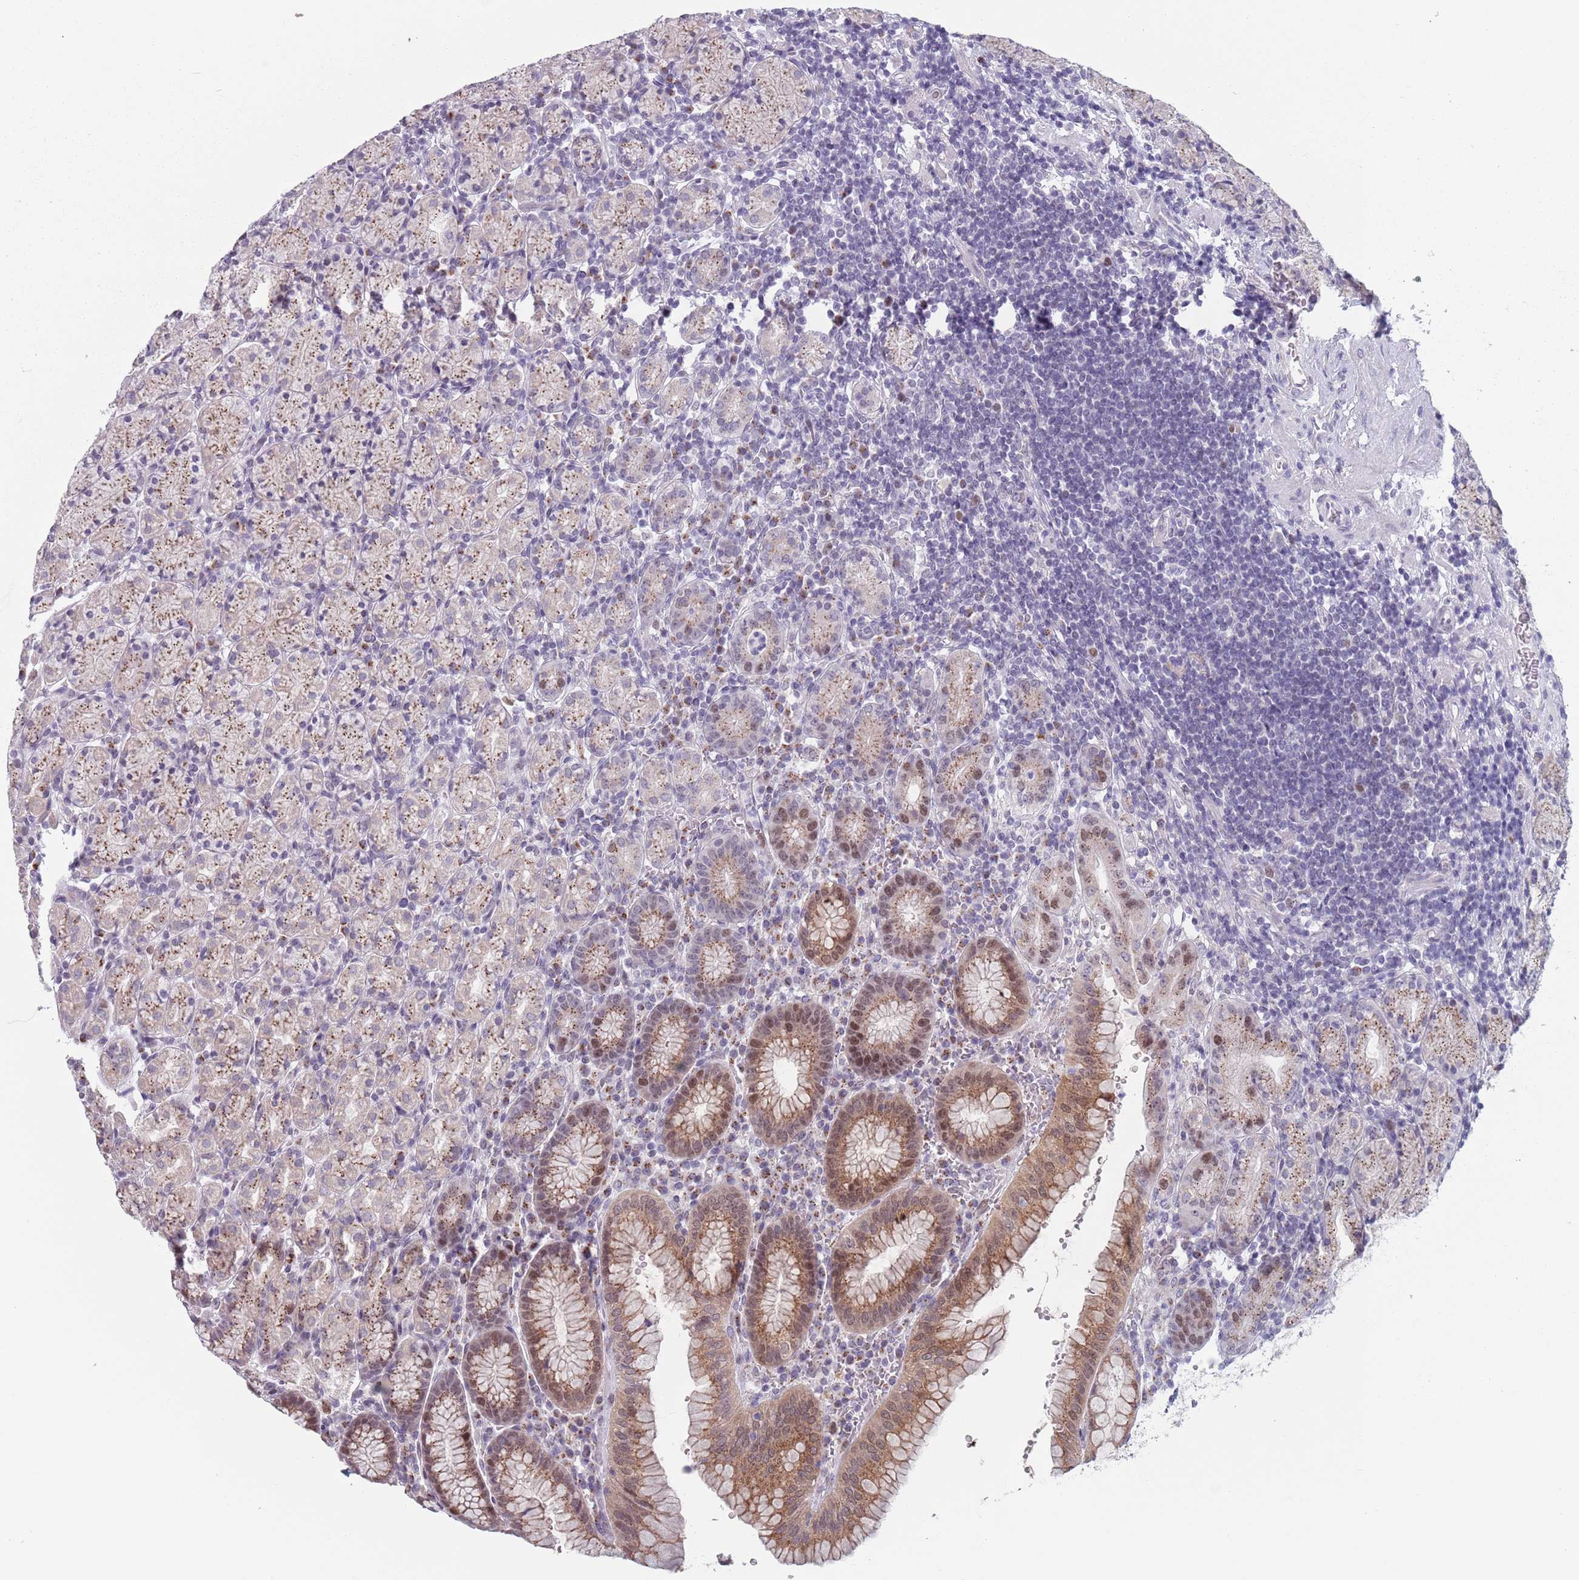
{"staining": {"intensity": "moderate", "quantity": ">75%", "location": "cytoplasmic/membranous,nuclear"}, "tissue": "stomach", "cell_type": "Glandular cells", "image_type": "normal", "snomed": [{"axis": "morphology", "description": "Normal tissue, NOS"}, {"axis": "topography", "description": "Stomach, upper"}, {"axis": "topography", "description": "Stomach"}], "caption": "An image of stomach stained for a protein demonstrates moderate cytoplasmic/membranous,nuclear brown staining in glandular cells.", "gene": "ZKSCAN2", "patient": {"sex": "male", "age": 62}}